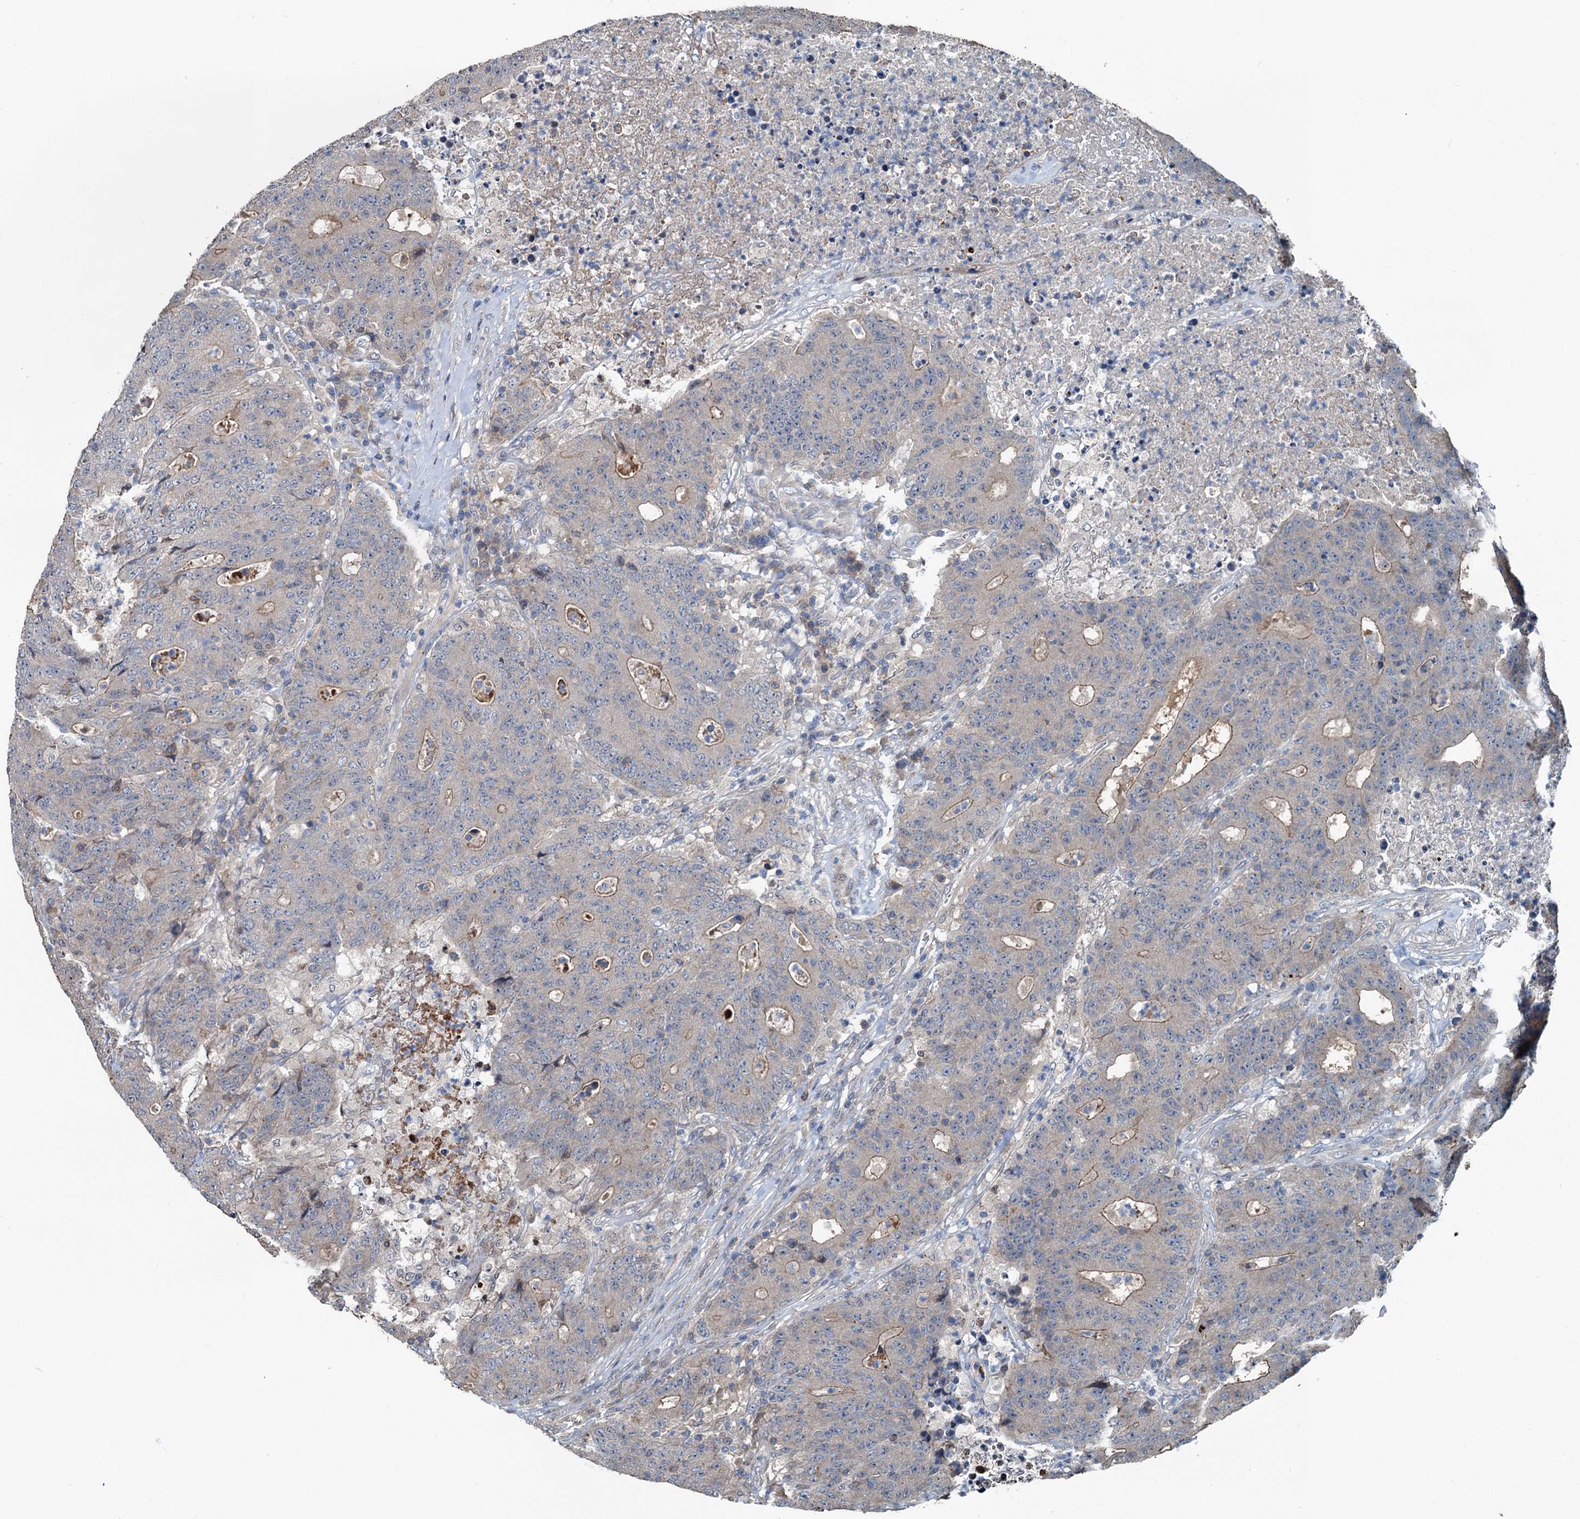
{"staining": {"intensity": "moderate", "quantity": "25%-75%", "location": "cytoplasmic/membranous"}, "tissue": "colorectal cancer", "cell_type": "Tumor cells", "image_type": "cancer", "snomed": [{"axis": "morphology", "description": "Adenocarcinoma, NOS"}, {"axis": "topography", "description": "Colon"}], "caption": "The image shows staining of colorectal cancer, revealing moderate cytoplasmic/membranous protein staining (brown color) within tumor cells. (DAB (3,3'-diaminobenzidine) IHC with brightfield microscopy, high magnification).", "gene": "TEDC1", "patient": {"sex": "female", "age": 75}}